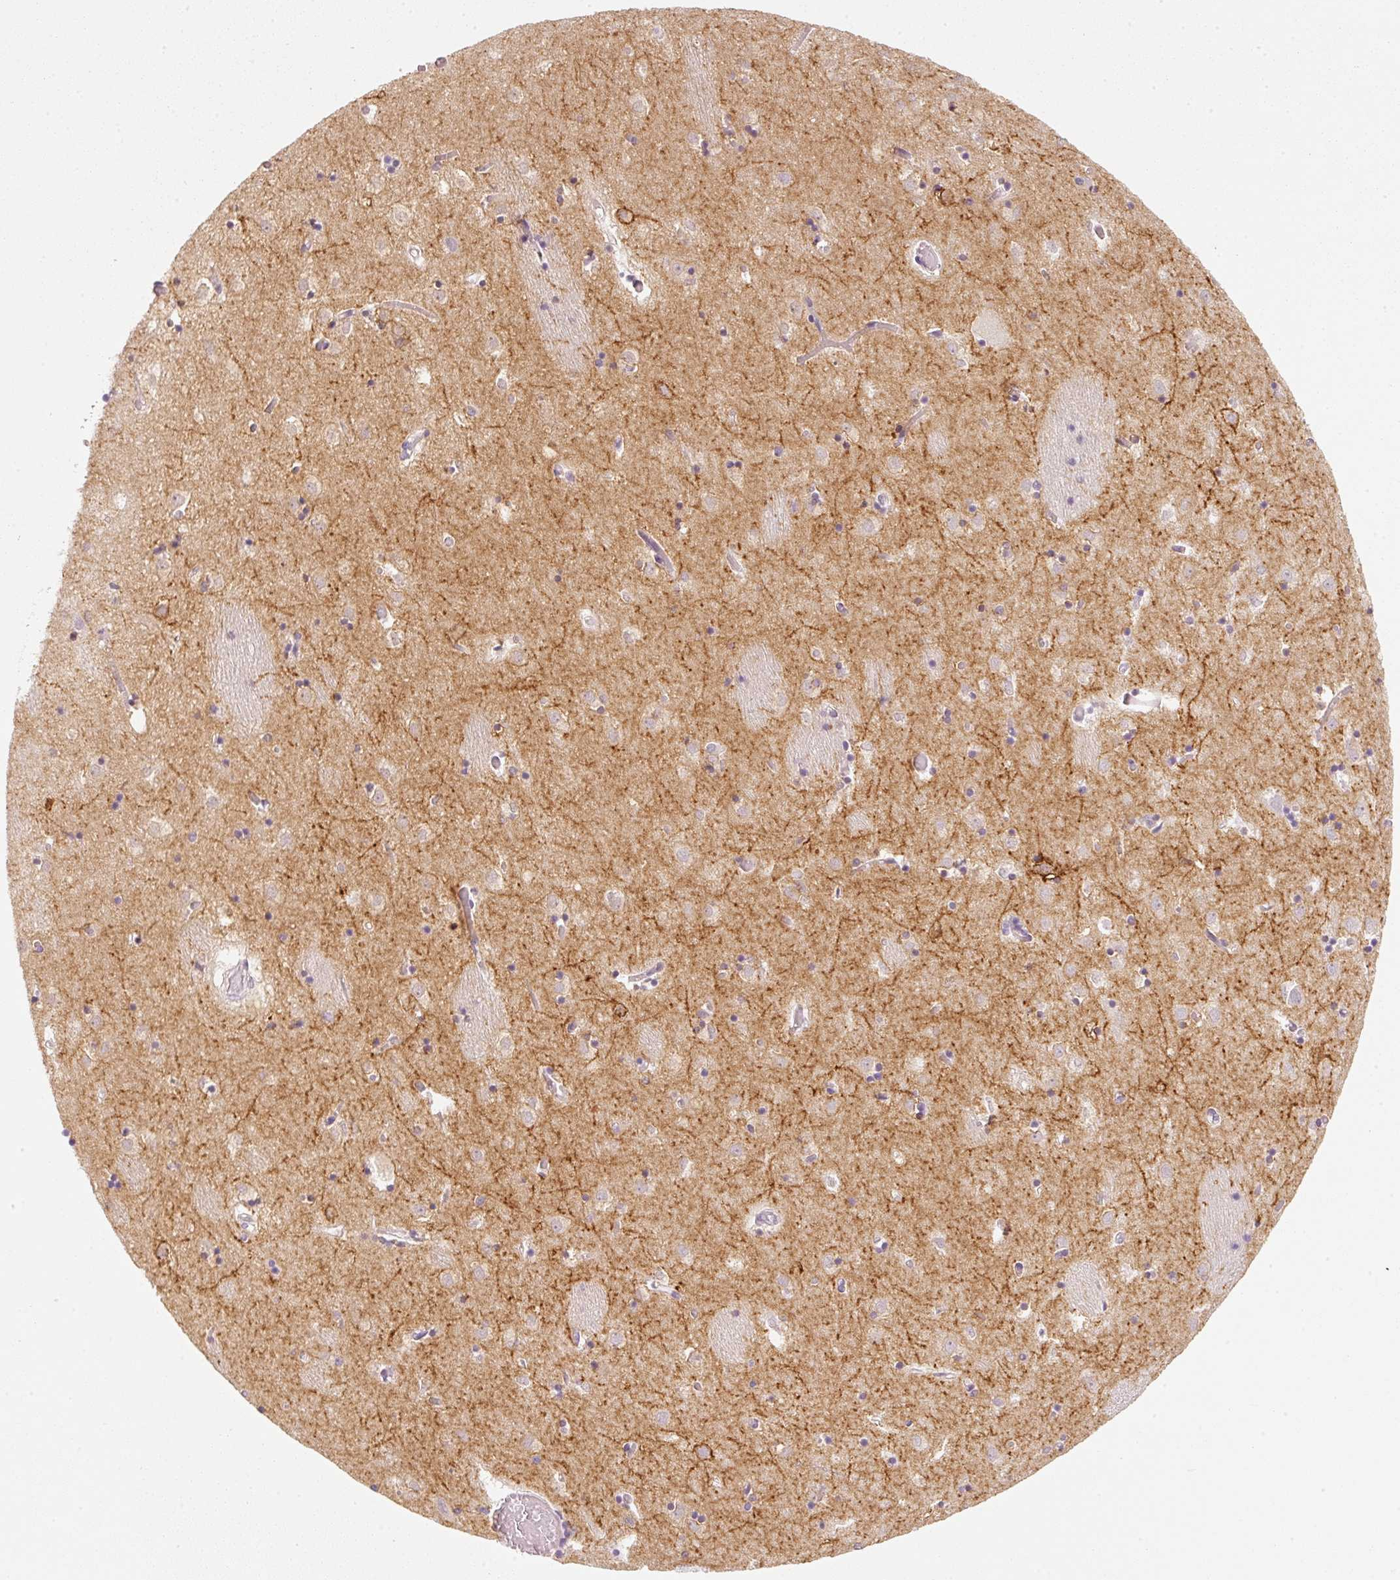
{"staining": {"intensity": "negative", "quantity": "none", "location": "none"}, "tissue": "caudate", "cell_type": "Glial cells", "image_type": "normal", "snomed": [{"axis": "morphology", "description": "Normal tissue, NOS"}, {"axis": "topography", "description": "Lateral ventricle wall"}], "caption": "Immunohistochemistry (IHC) of unremarkable human caudate displays no positivity in glial cells.", "gene": "STEAP1", "patient": {"sex": "male", "age": 70}}